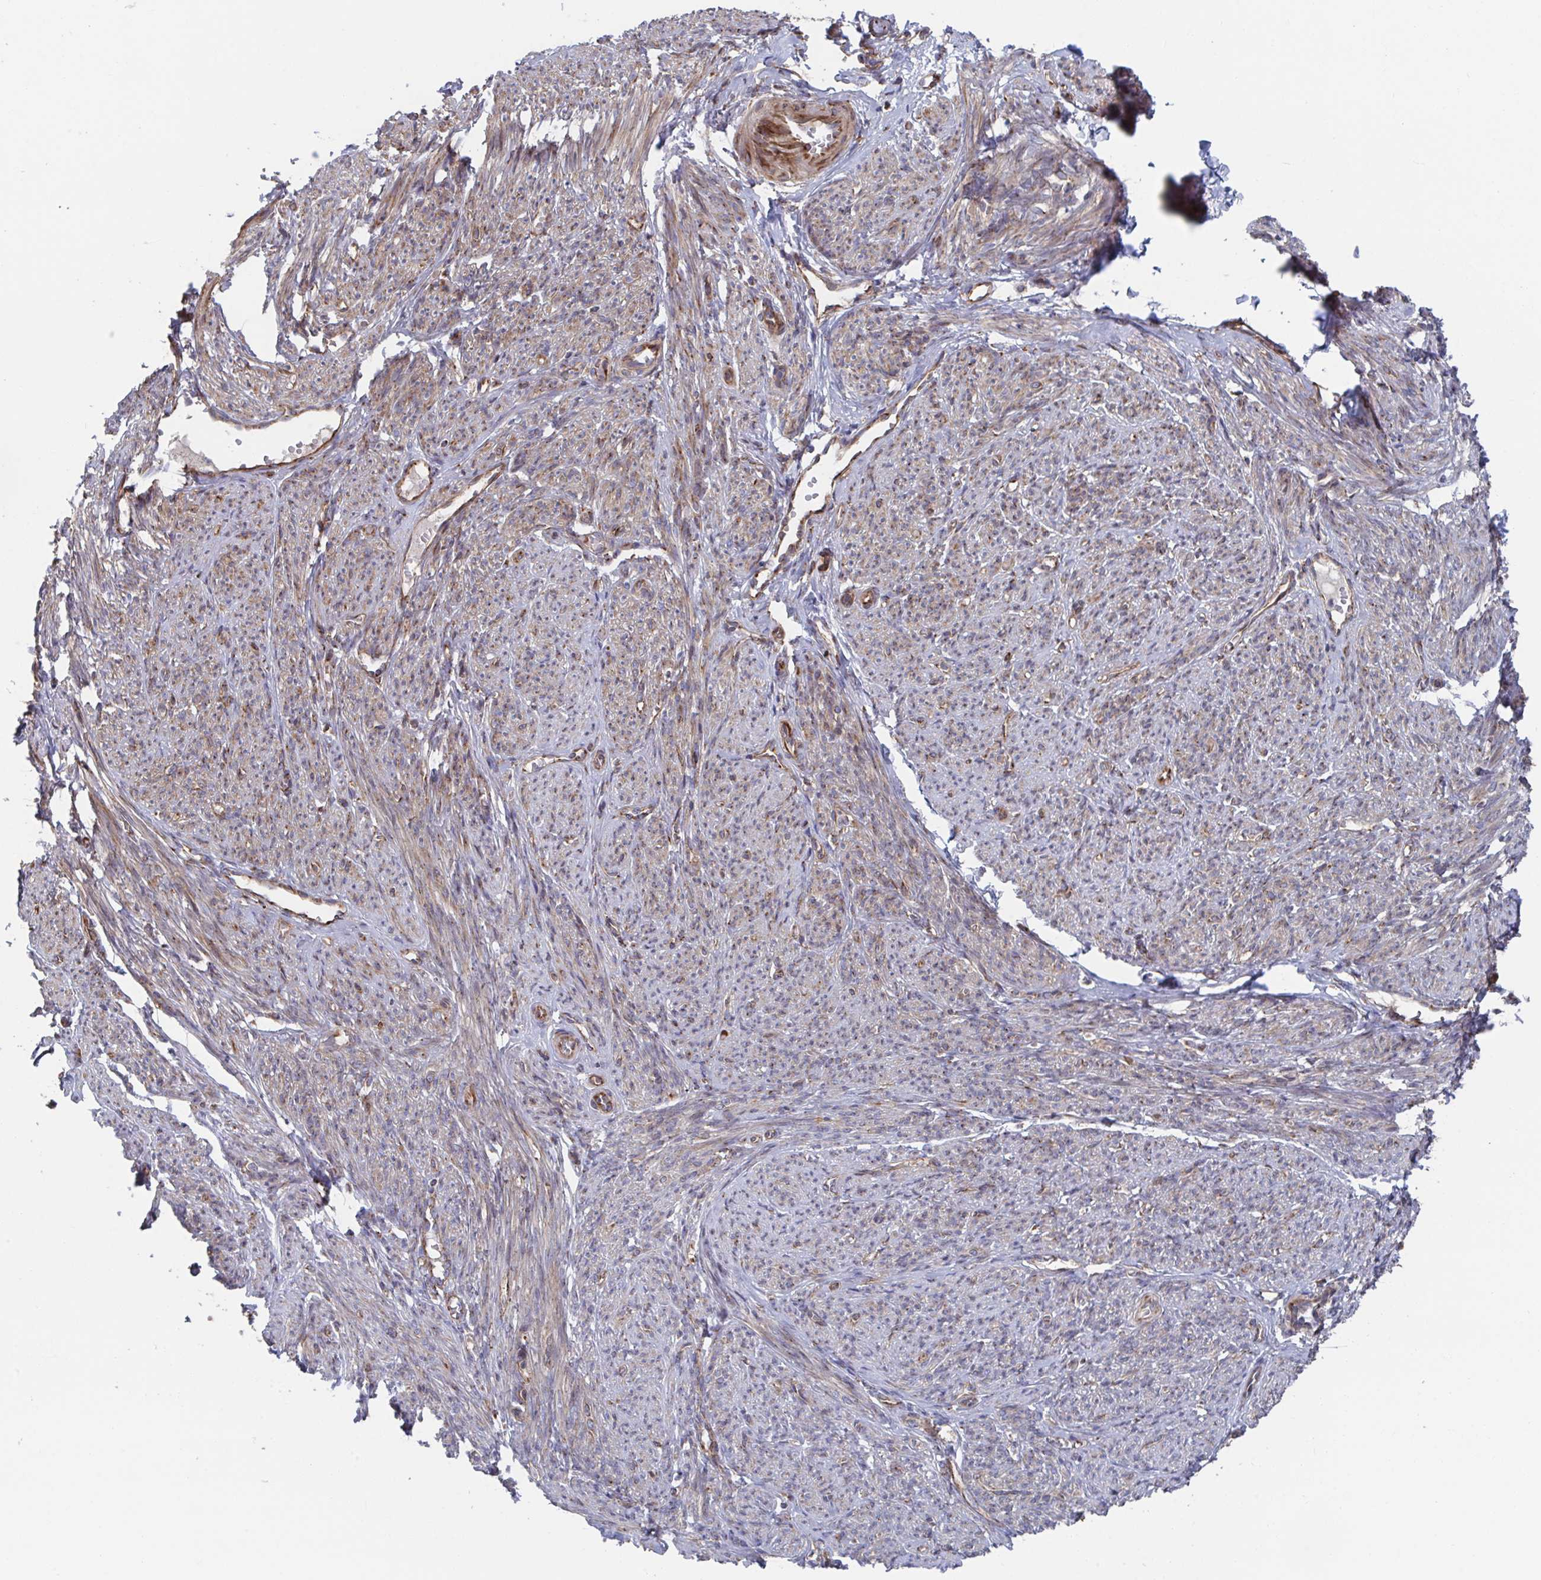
{"staining": {"intensity": "weak", "quantity": "25%-75%", "location": "cytoplasmic/membranous"}, "tissue": "smooth muscle", "cell_type": "Smooth muscle cells", "image_type": "normal", "snomed": [{"axis": "morphology", "description": "Normal tissue, NOS"}, {"axis": "topography", "description": "Smooth muscle"}], "caption": "Immunohistochemistry histopathology image of benign smooth muscle: smooth muscle stained using IHC reveals low levels of weak protein expression localized specifically in the cytoplasmic/membranous of smooth muscle cells, appearing as a cytoplasmic/membranous brown color.", "gene": "FJX1", "patient": {"sex": "female", "age": 65}}